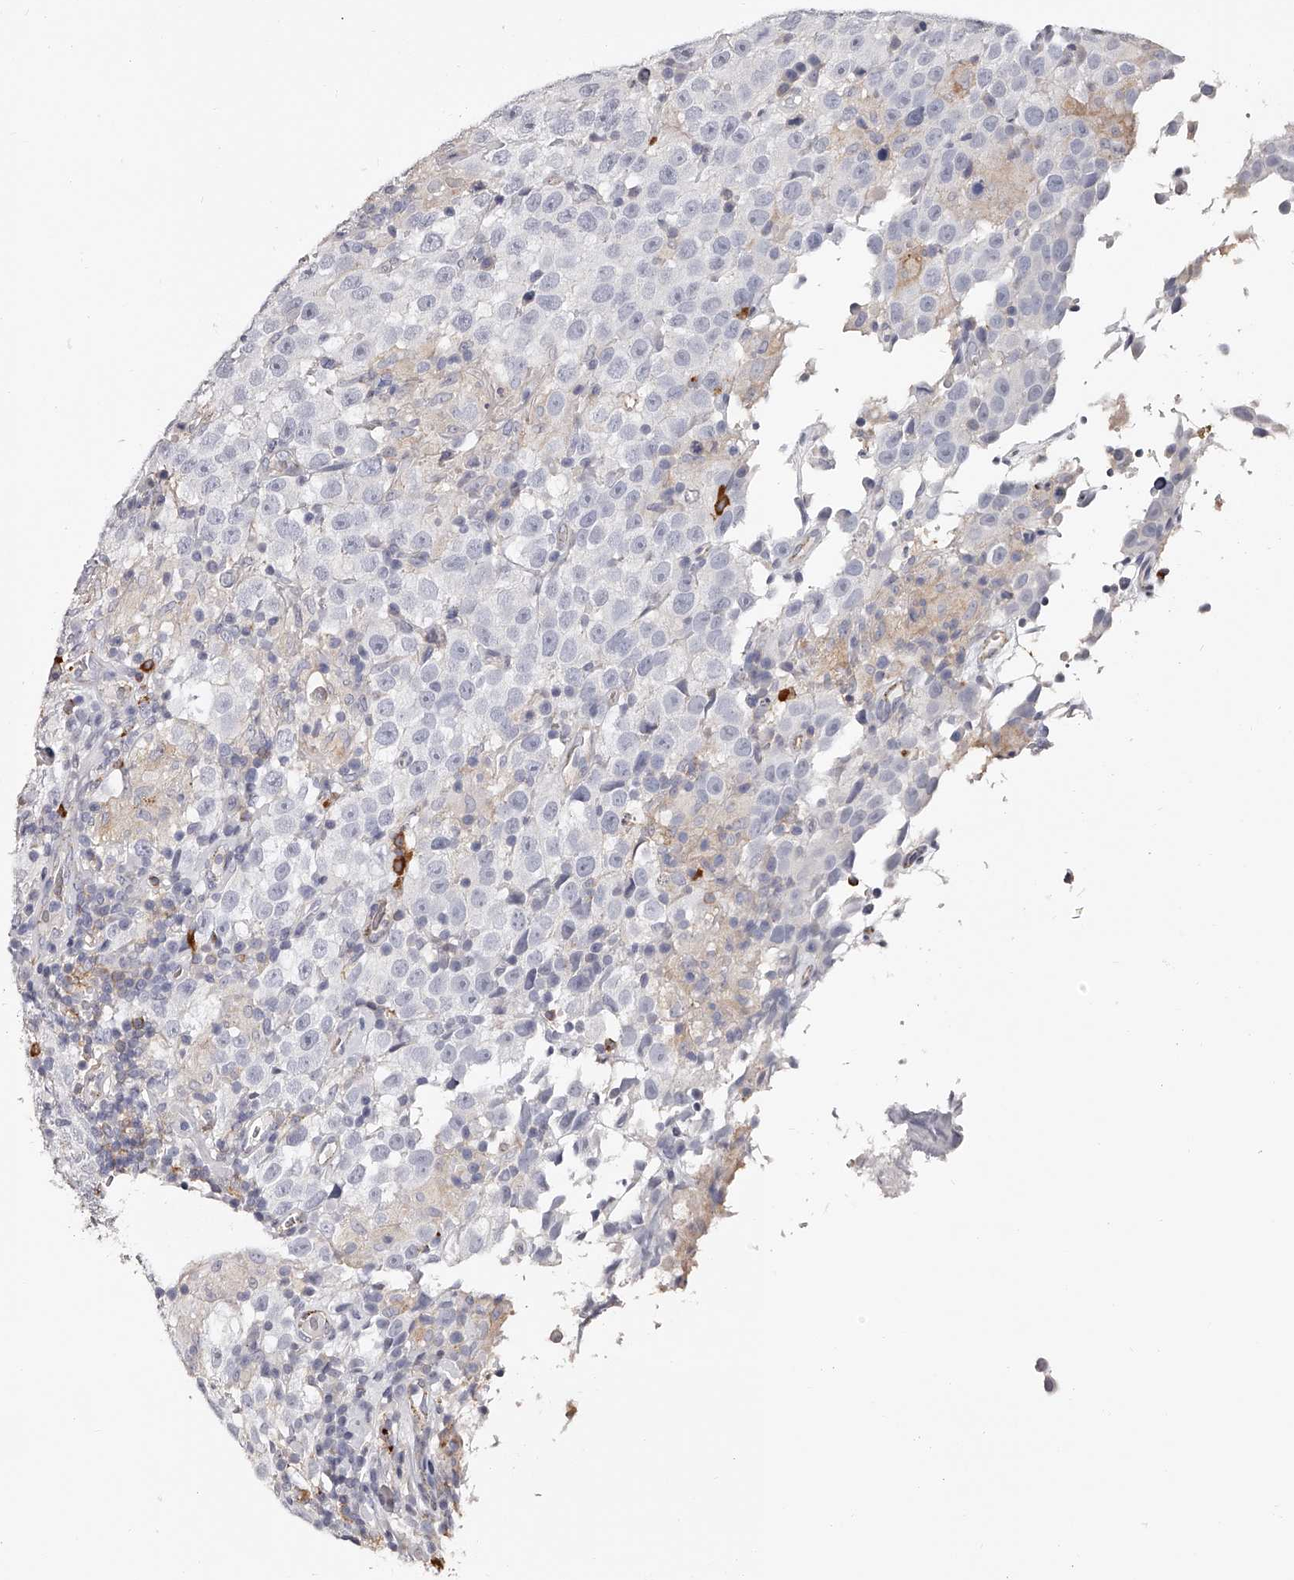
{"staining": {"intensity": "negative", "quantity": "none", "location": "none"}, "tissue": "testis cancer", "cell_type": "Tumor cells", "image_type": "cancer", "snomed": [{"axis": "morphology", "description": "Seminoma, NOS"}, {"axis": "topography", "description": "Testis"}], "caption": "There is no significant expression in tumor cells of seminoma (testis).", "gene": "PACSIN1", "patient": {"sex": "male", "age": 41}}